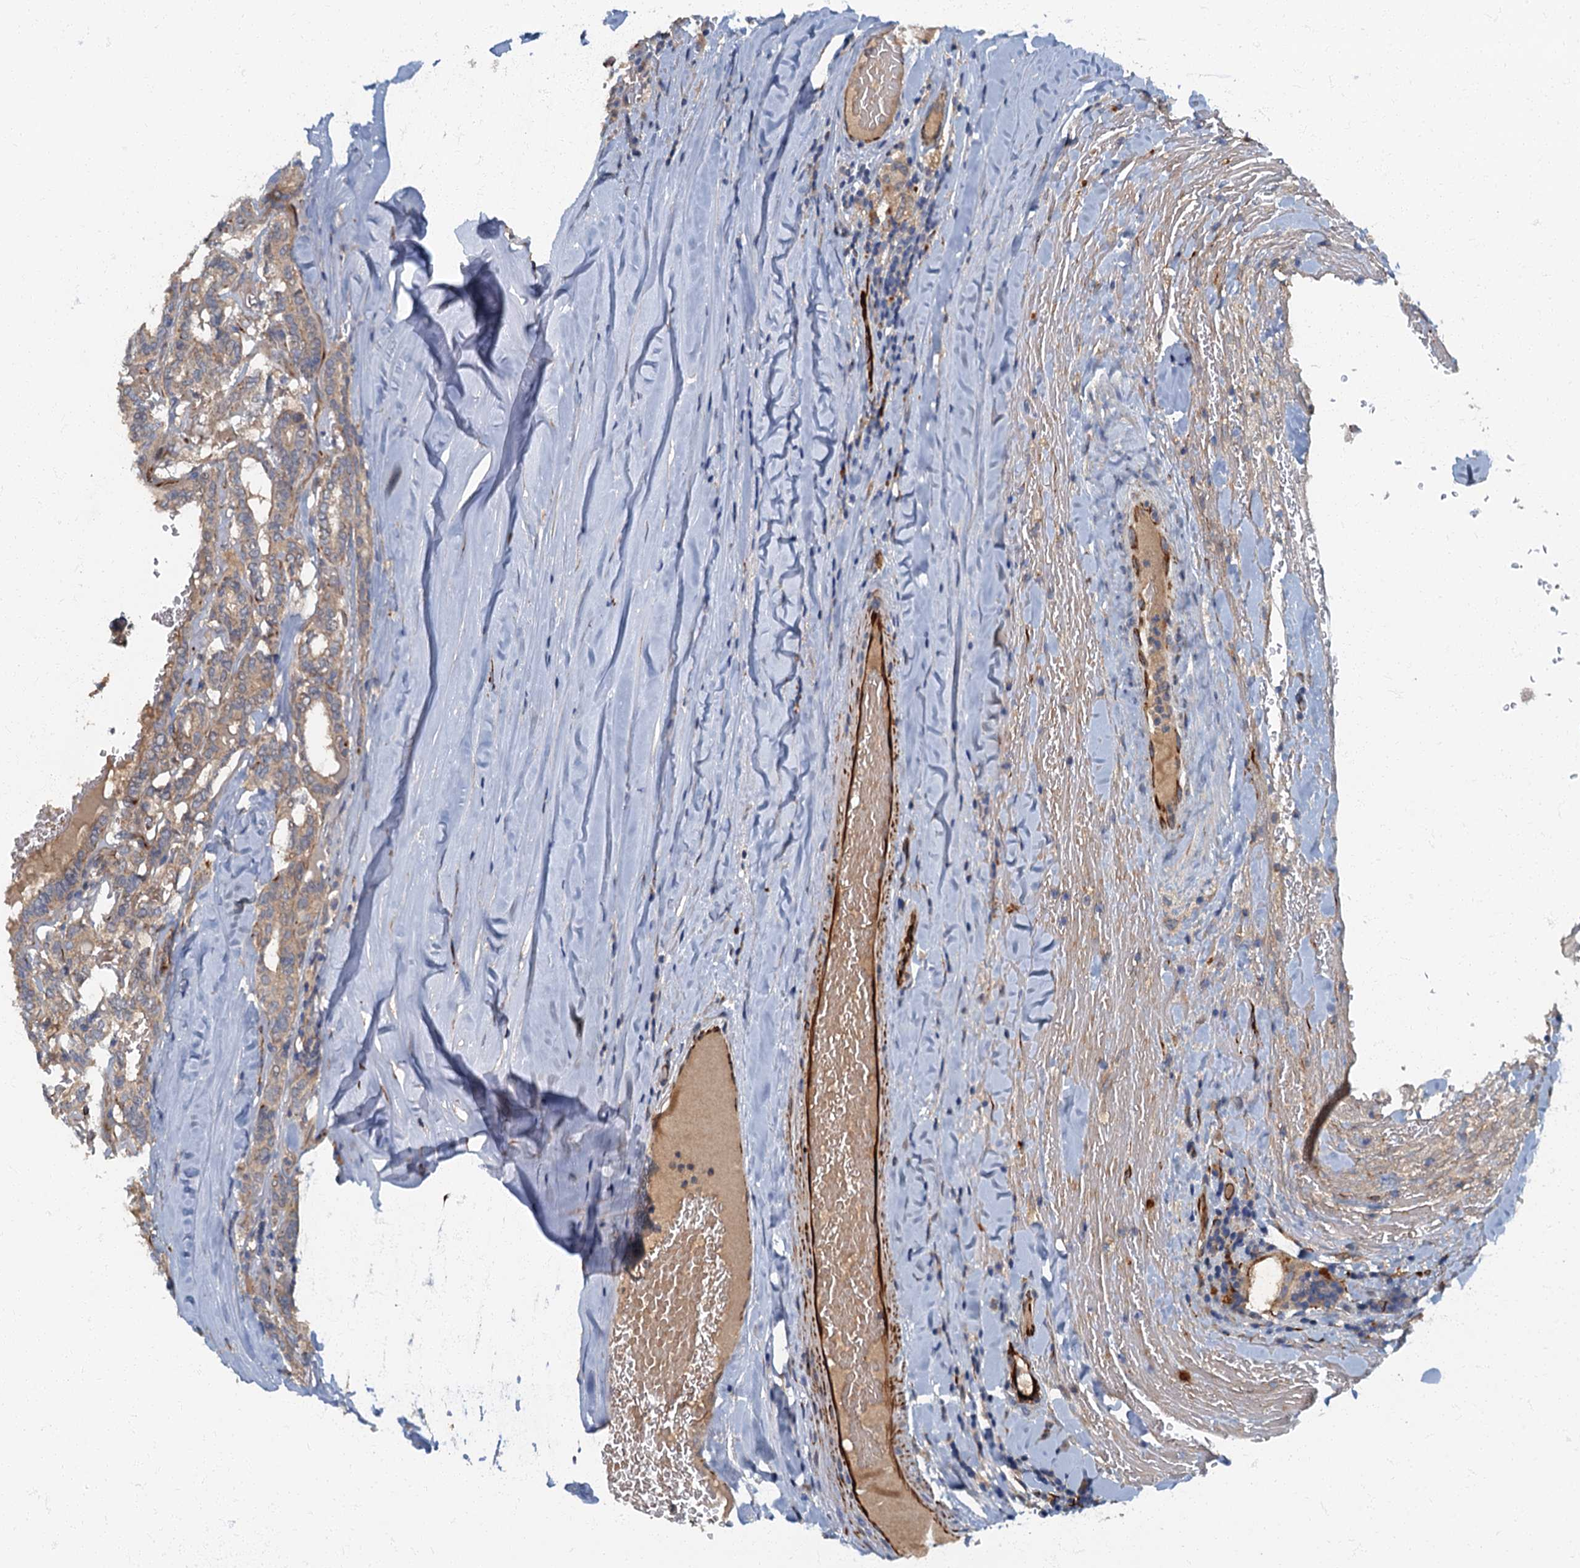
{"staining": {"intensity": "weak", "quantity": "25%-75%", "location": "cytoplasmic/membranous"}, "tissue": "thyroid cancer", "cell_type": "Tumor cells", "image_type": "cancer", "snomed": [{"axis": "morphology", "description": "Papillary adenocarcinoma, NOS"}, {"axis": "topography", "description": "Thyroid gland"}], "caption": "A brown stain labels weak cytoplasmic/membranous staining of a protein in thyroid cancer (papillary adenocarcinoma) tumor cells. Using DAB (3,3'-diaminobenzidine) (brown) and hematoxylin (blue) stains, captured at high magnification using brightfield microscopy.", "gene": "ARL11", "patient": {"sex": "female", "age": 72}}